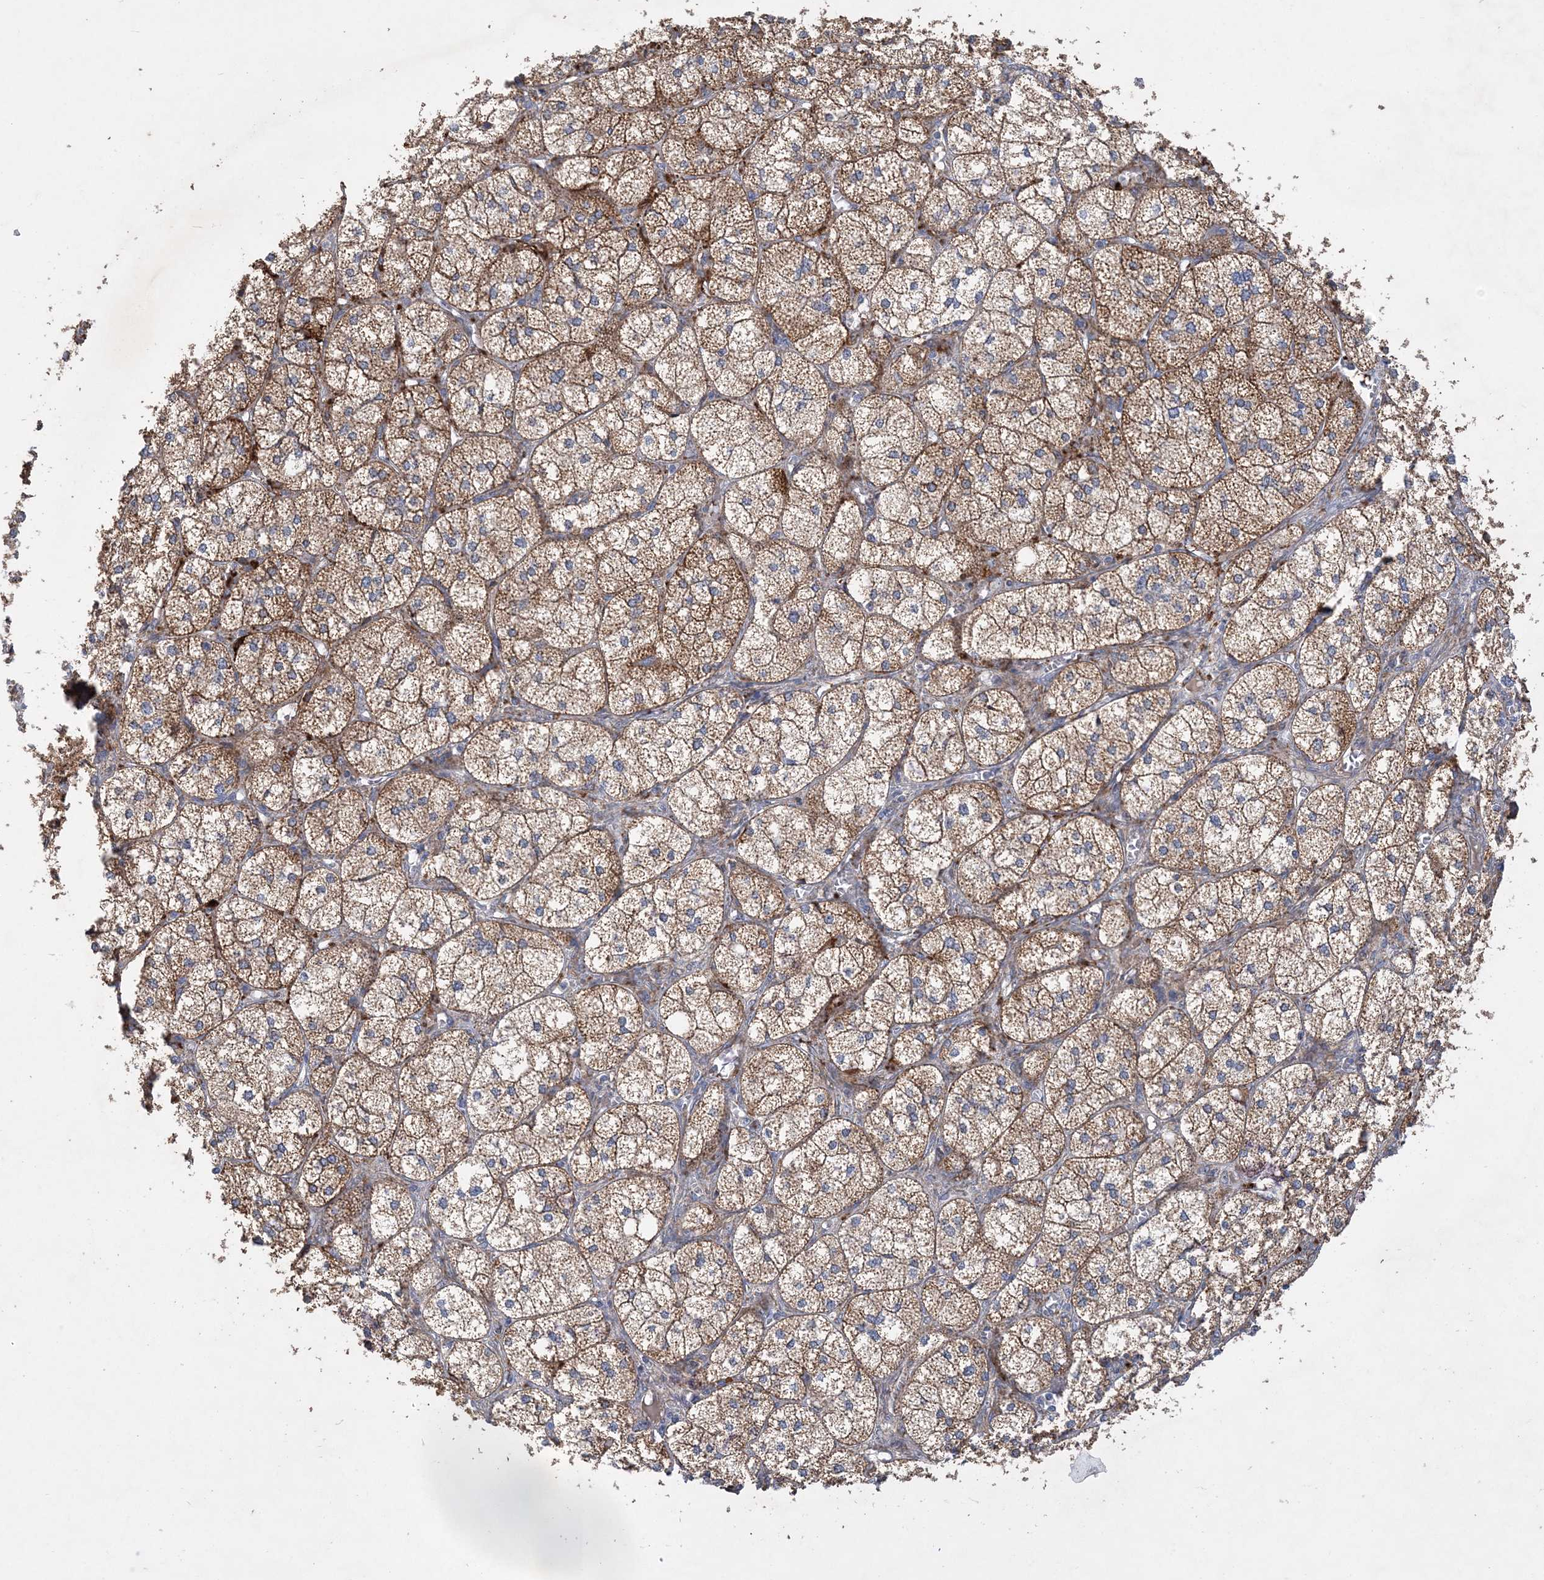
{"staining": {"intensity": "strong", "quantity": ">75%", "location": "cytoplasmic/membranous"}, "tissue": "adrenal gland", "cell_type": "Glandular cells", "image_type": "normal", "snomed": [{"axis": "morphology", "description": "Normal tissue, NOS"}, {"axis": "topography", "description": "Adrenal gland"}], "caption": "Immunohistochemistry (DAB (3,3'-diaminobenzidine)) staining of benign adrenal gland displays strong cytoplasmic/membranous protein expression in approximately >75% of glandular cells.", "gene": "FEZ2", "patient": {"sex": "female", "age": 61}}